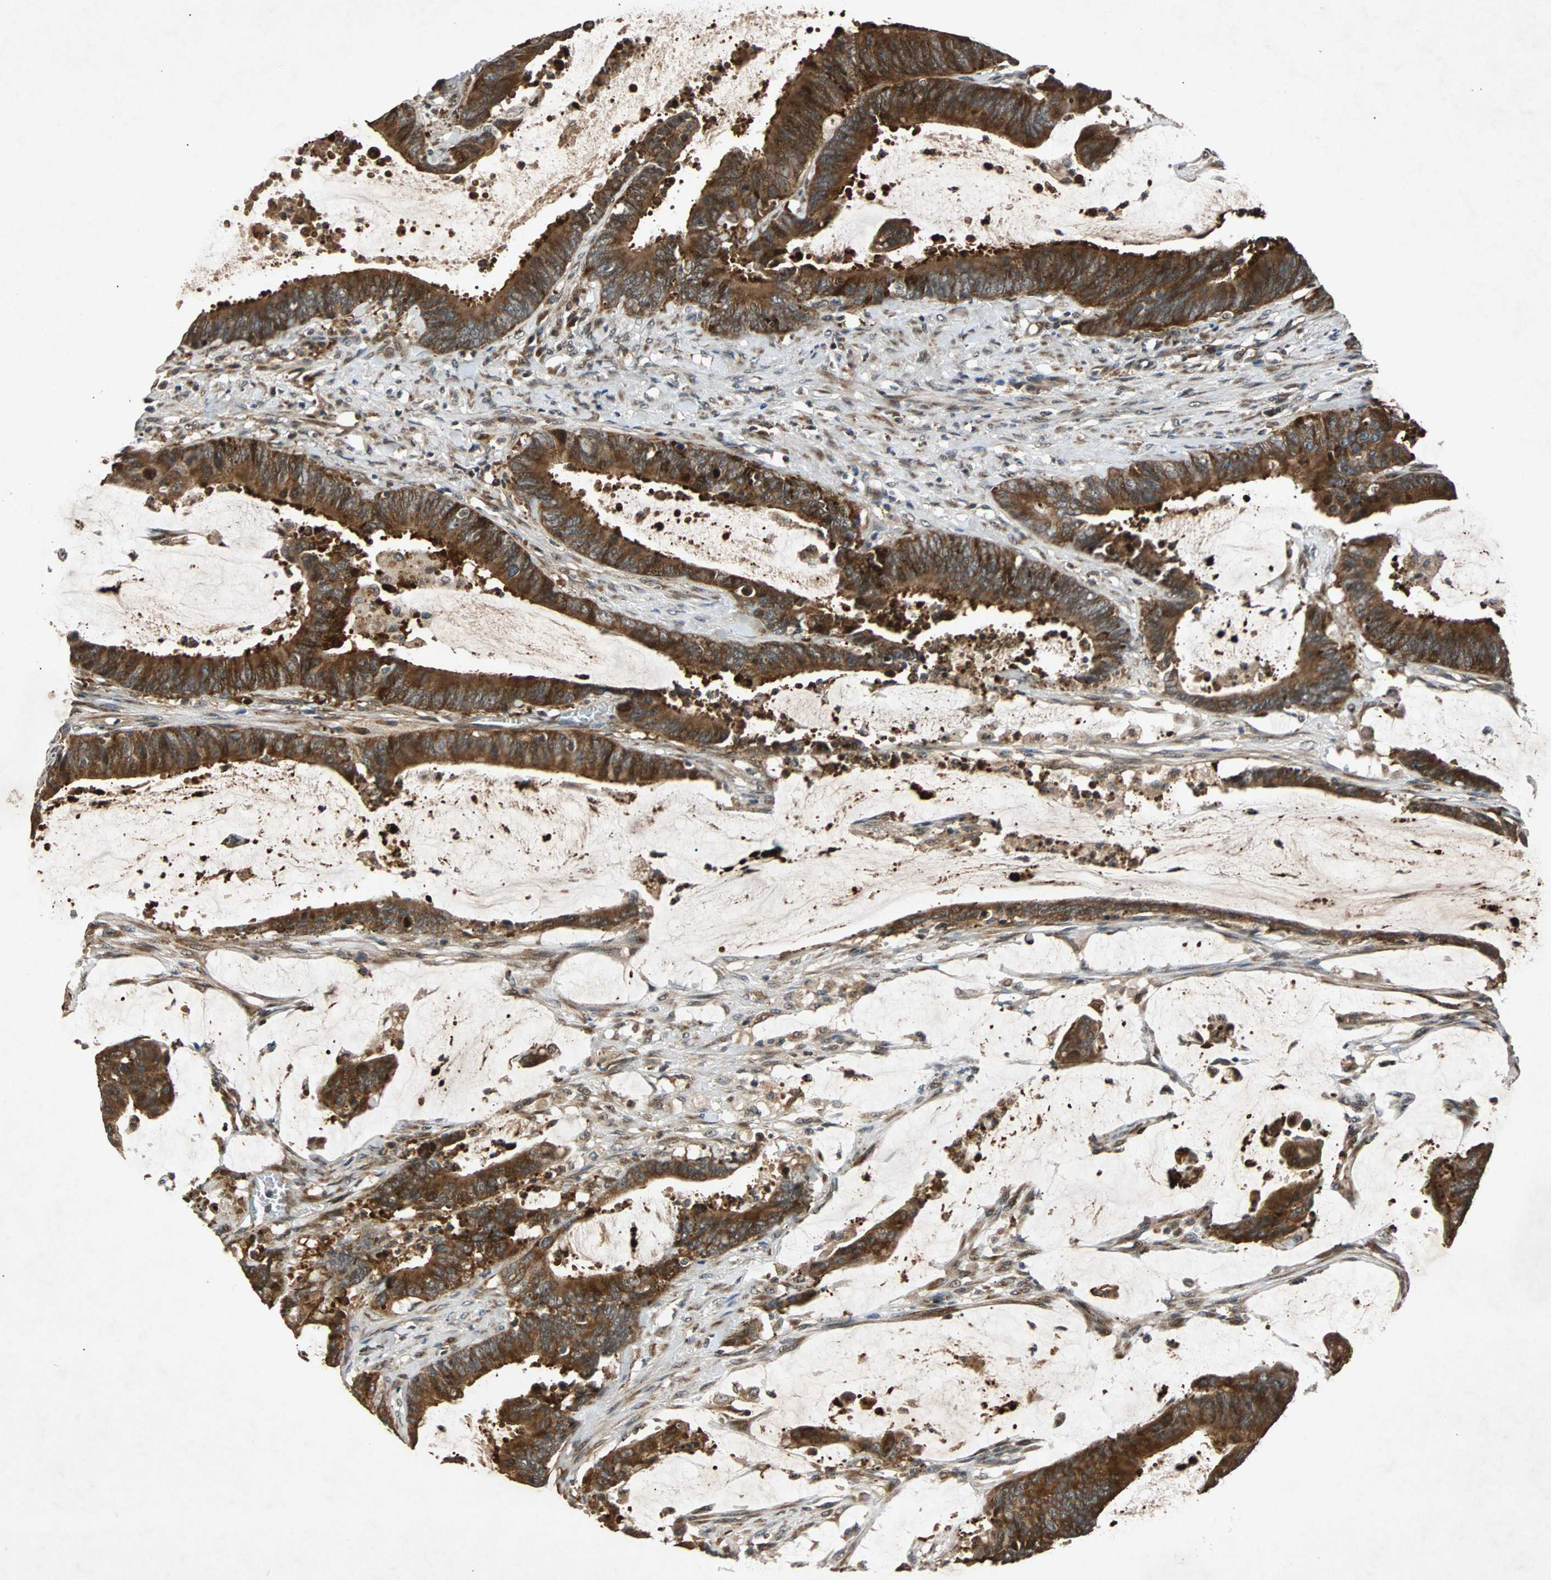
{"staining": {"intensity": "strong", "quantity": ">75%", "location": "cytoplasmic/membranous"}, "tissue": "colorectal cancer", "cell_type": "Tumor cells", "image_type": "cancer", "snomed": [{"axis": "morphology", "description": "Adenocarcinoma, NOS"}, {"axis": "topography", "description": "Rectum"}], "caption": "Adenocarcinoma (colorectal) stained with a protein marker displays strong staining in tumor cells.", "gene": "USP31", "patient": {"sex": "female", "age": 66}}